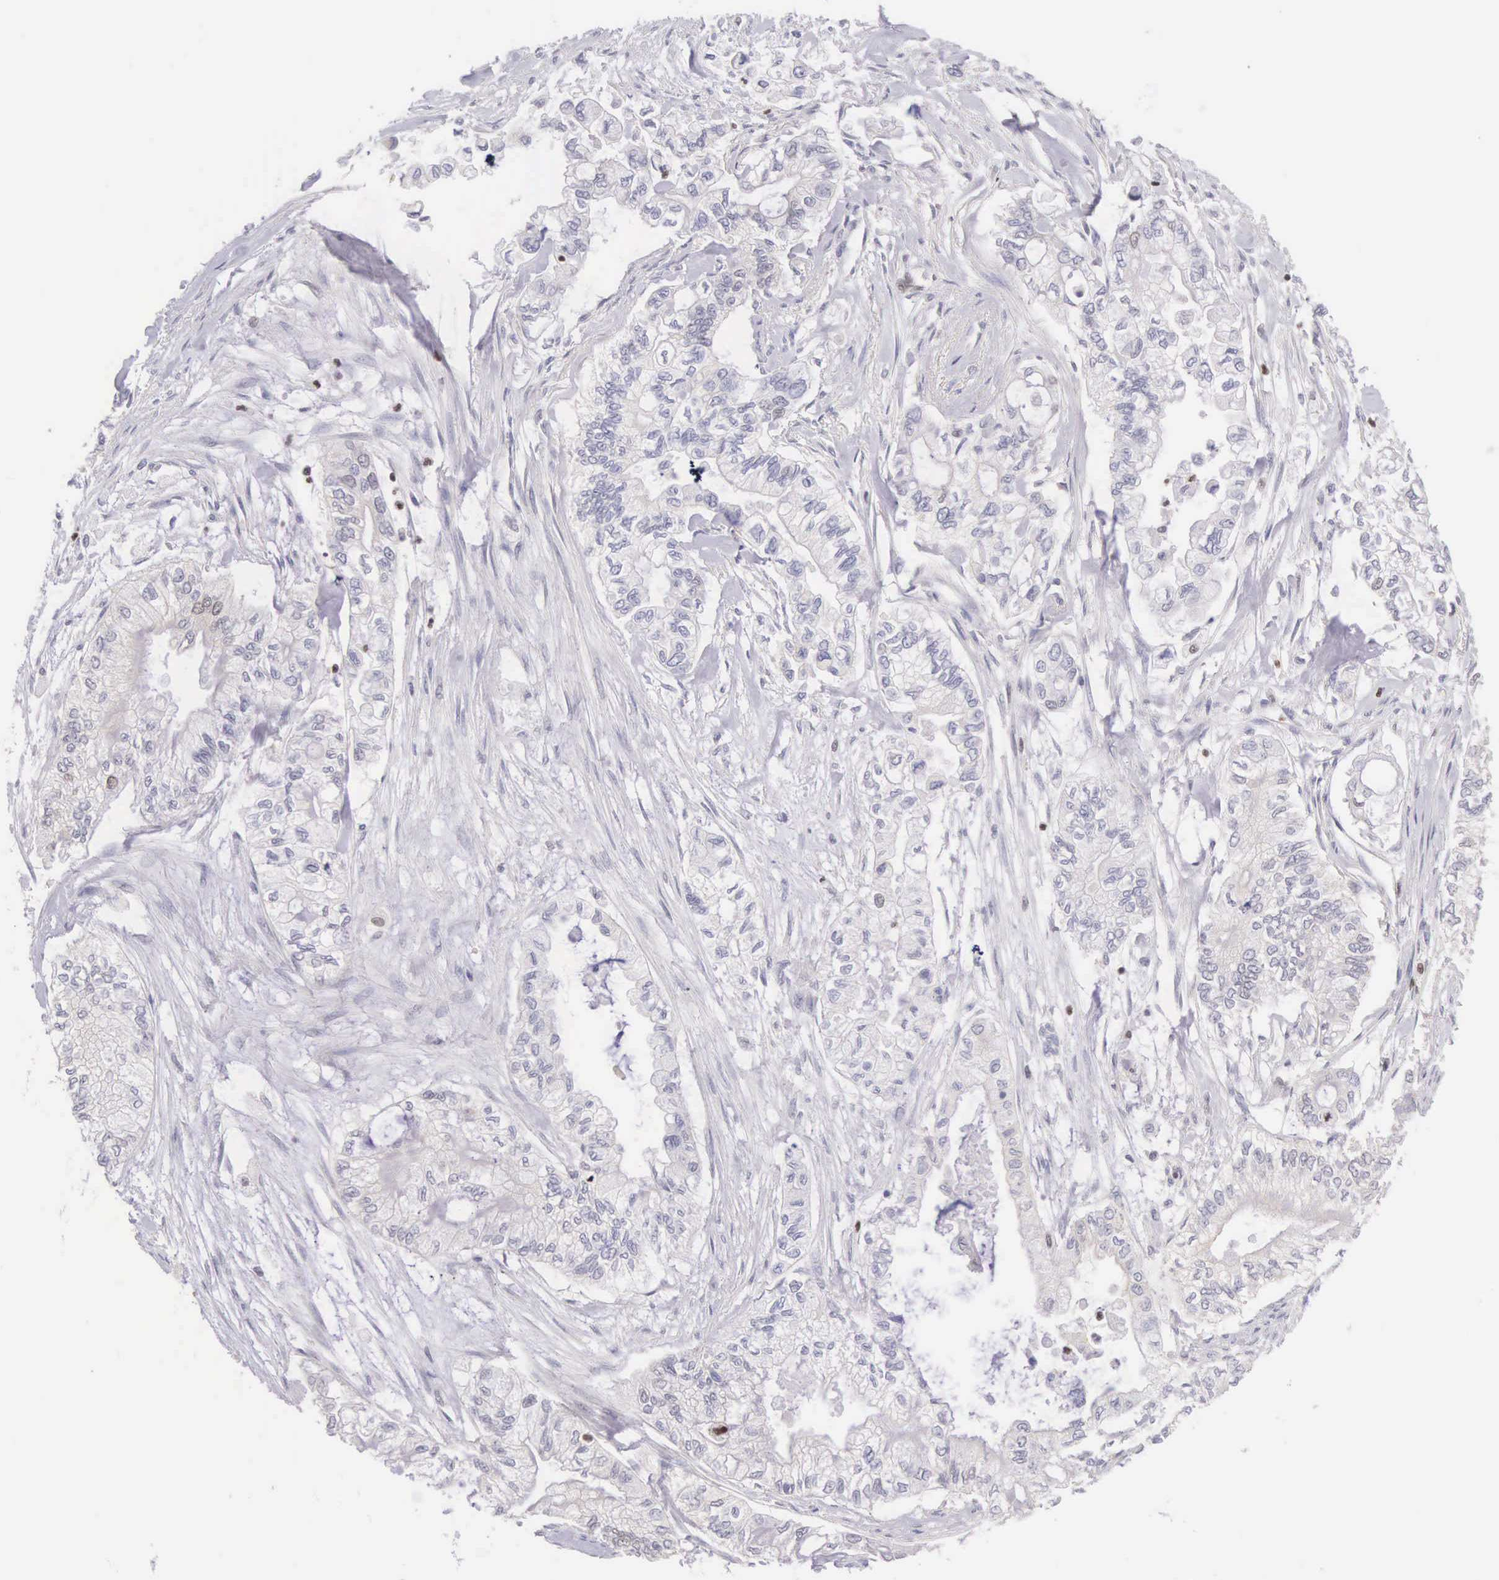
{"staining": {"intensity": "weak", "quantity": "<25%", "location": "nuclear"}, "tissue": "pancreatic cancer", "cell_type": "Tumor cells", "image_type": "cancer", "snomed": [{"axis": "morphology", "description": "Adenocarcinoma, NOS"}, {"axis": "topography", "description": "Pancreas"}], "caption": "This is a micrograph of immunohistochemistry (IHC) staining of adenocarcinoma (pancreatic), which shows no staining in tumor cells. (Brightfield microscopy of DAB immunohistochemistry at high magnification).", "gene": "VRK1", "patient": {"sex": "male", "age": 79}}